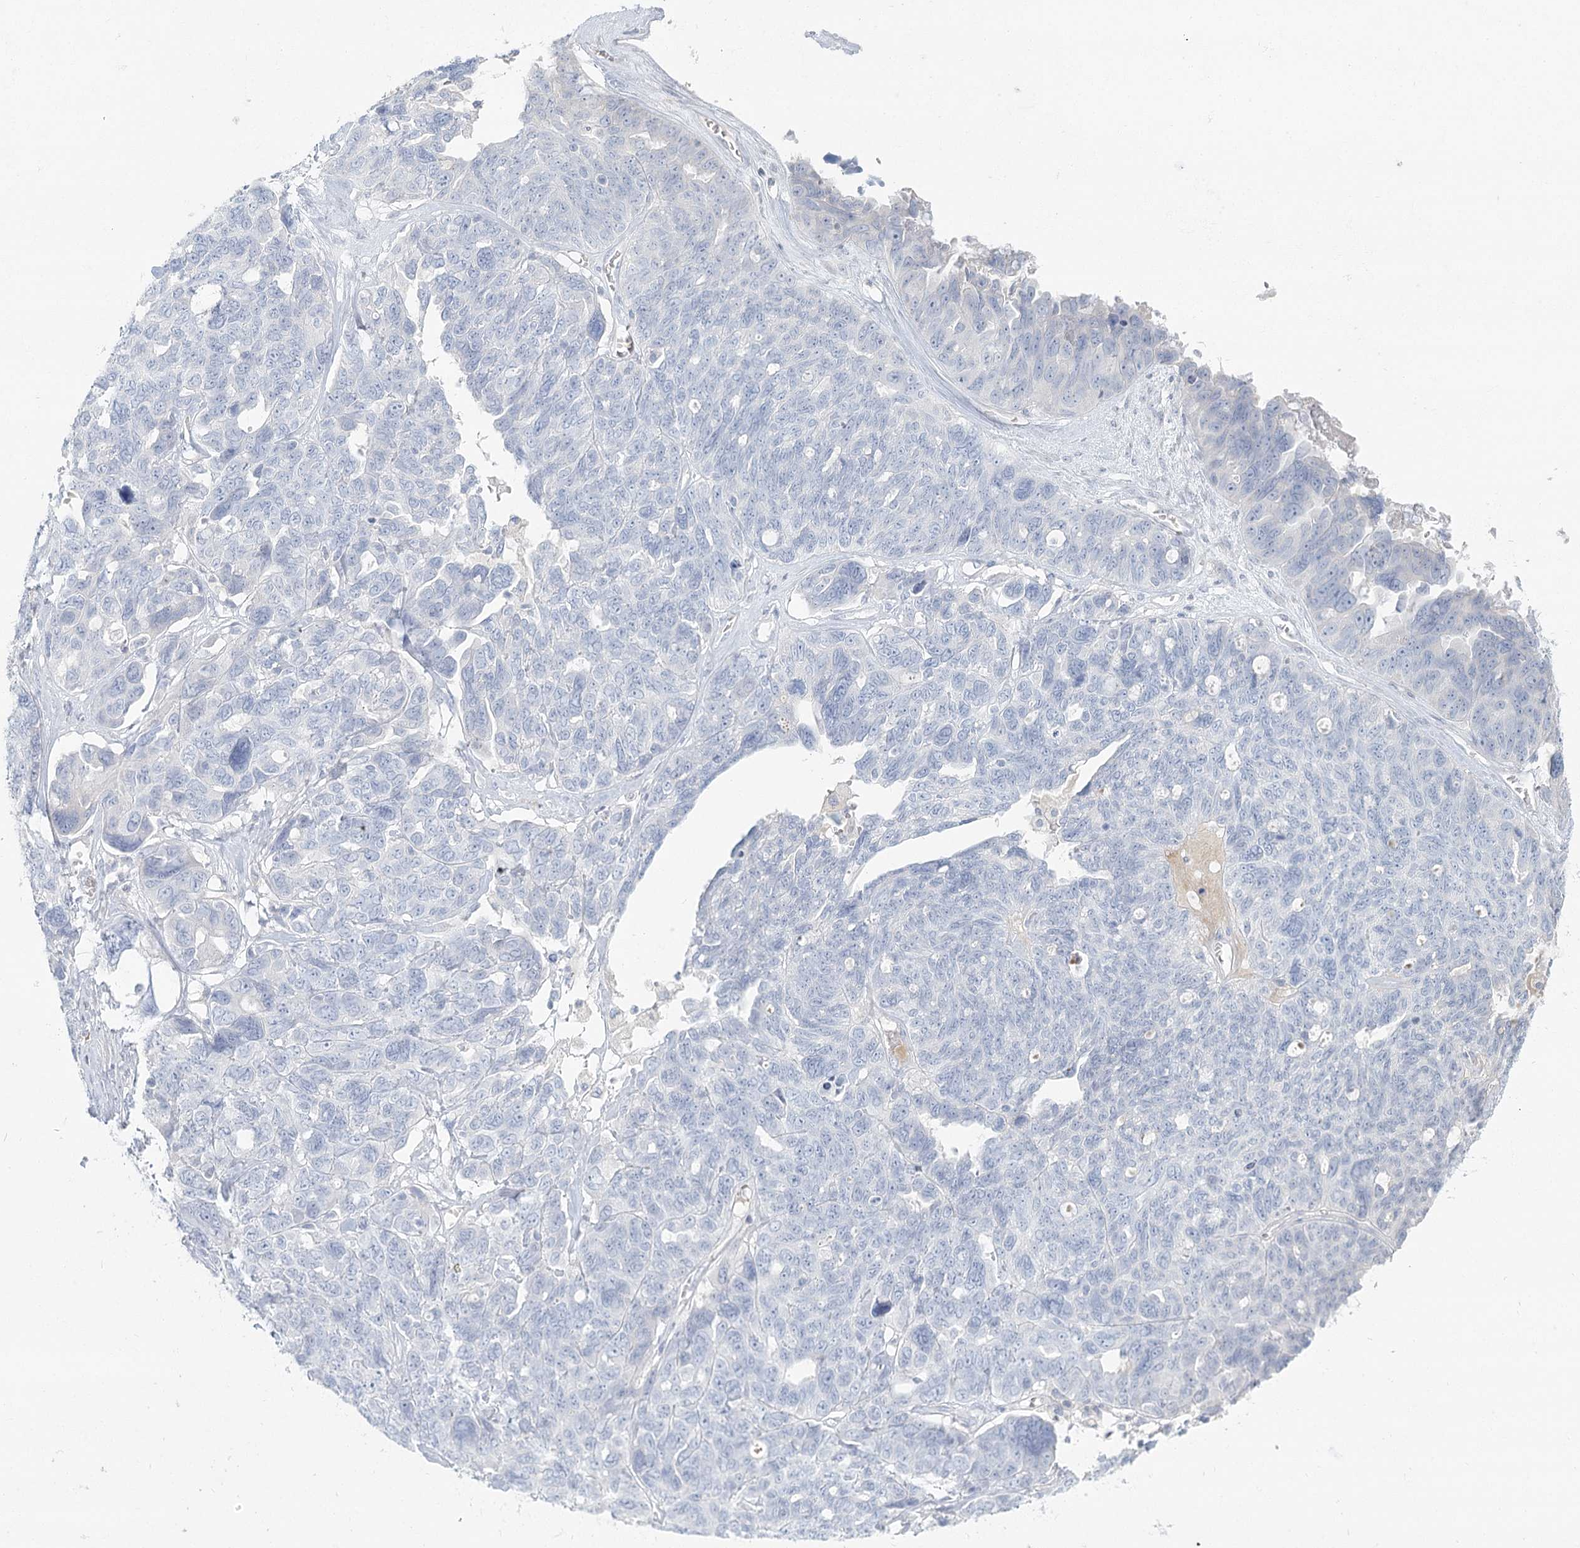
{"staining": {"intensity": "negative", "quantity": "none", "location": "none"}, "tissue": "ovarian cancer", "cell_type": "Tumor cells", "image_type": "cancer", "snomed": [{"axis": "morphology", "description": "Cystadenocarcinoma, serous, NOS"}, {"axis": "topography", "description": "Ovary"}], "caption": "Ovarian serous cystadenocarcinoma was stained to show a protein in brown. There is no significant expression in tumor cells.", "gene": "DMGDH", "patient": {"sex": "female", "age": 79}}